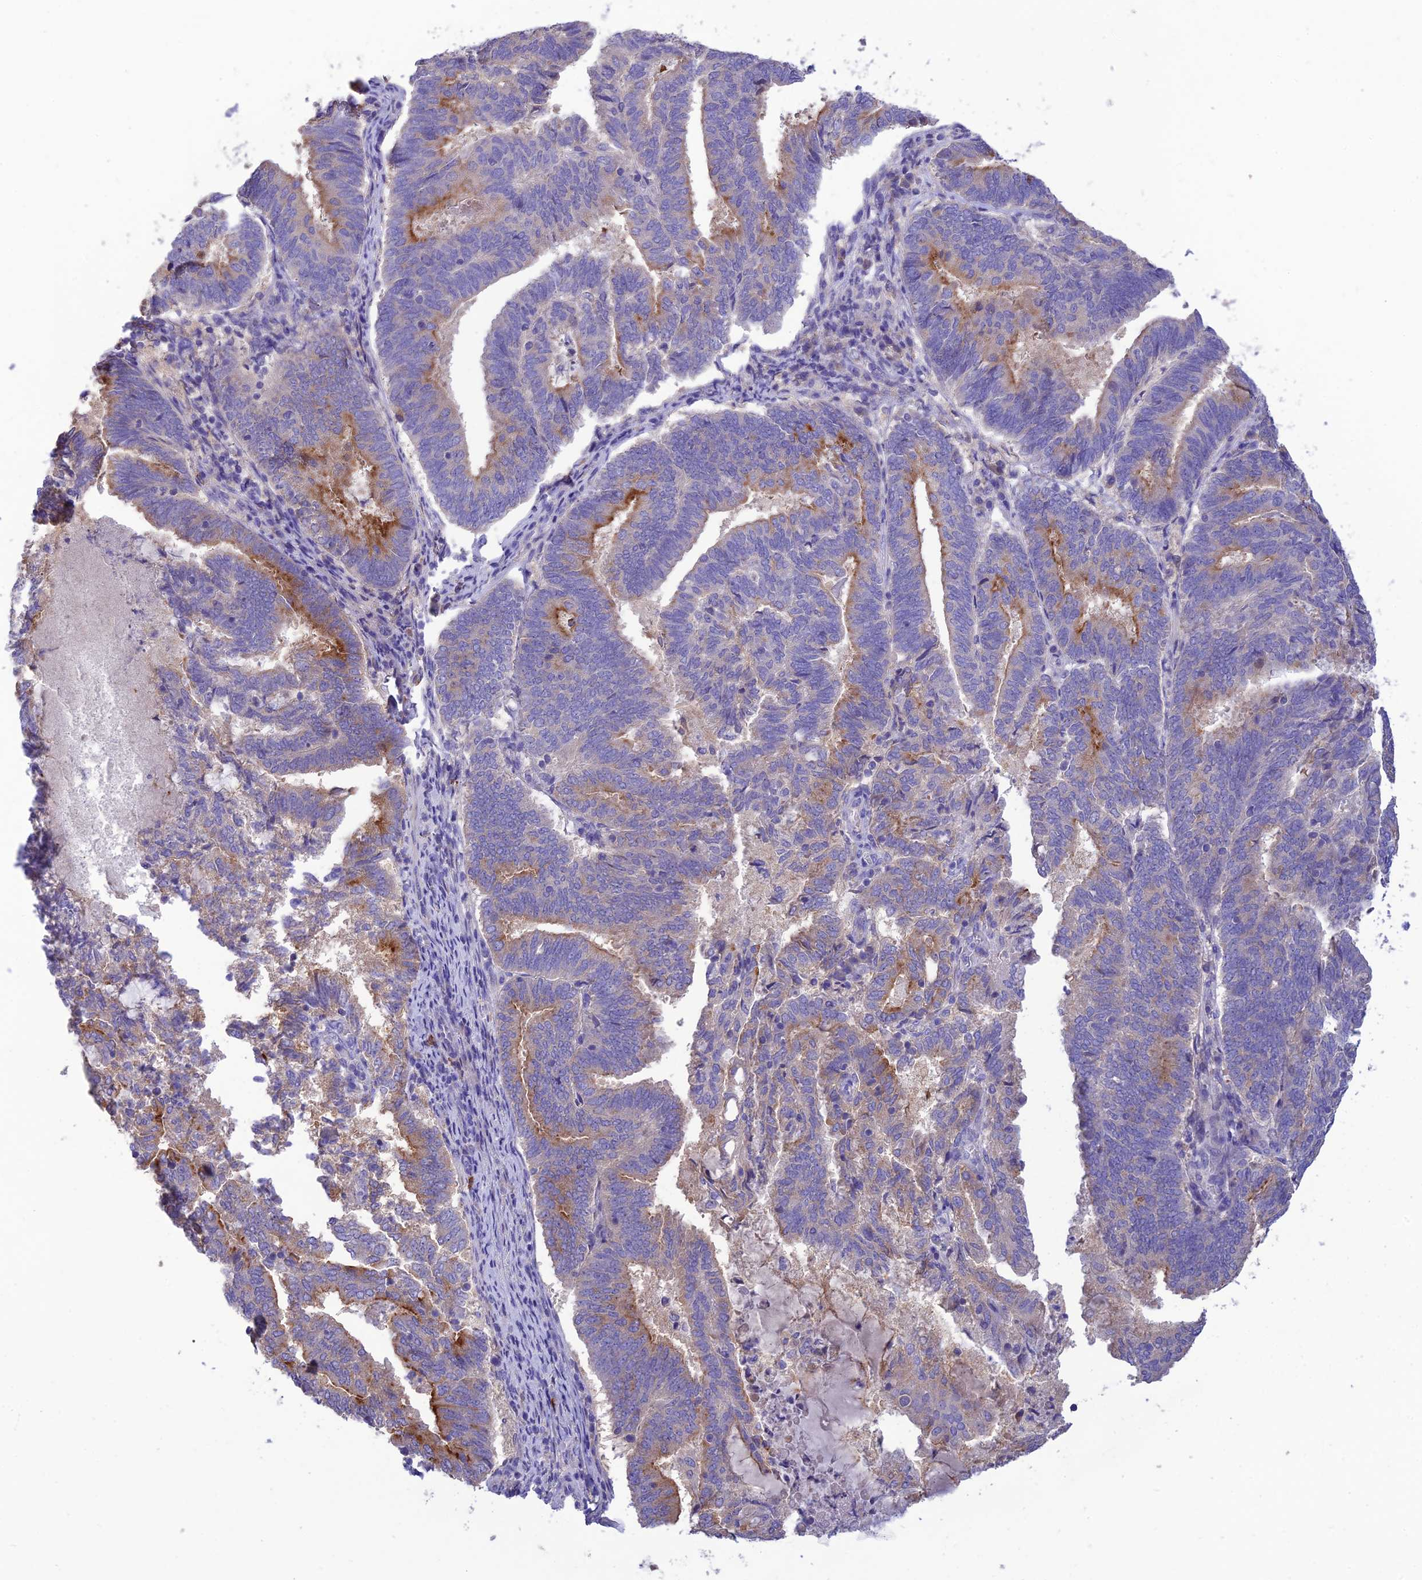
{"staining": {"intensity": "moderate", "quantity": "<25%", "location": "cytoplasmic/membranous"}, "tissue": "endometrial cancer", "cell_type": "Tumor cells", "image_type": "cancer", "snomed": [{"axis": "morphology", "description": "Adenocarcinoma, NOS"}, {"axis": "topography", "description": "Endometrium"}], "caption": "Endometrial adenocarcinoma was stained to show a protein in brown. There is low levels of moderate cytoplasmic/membranous positivity in approximately <25% of tumor cells.", "gene": "SFT2D2", "patient": {"sex": "female", "age": 80}}